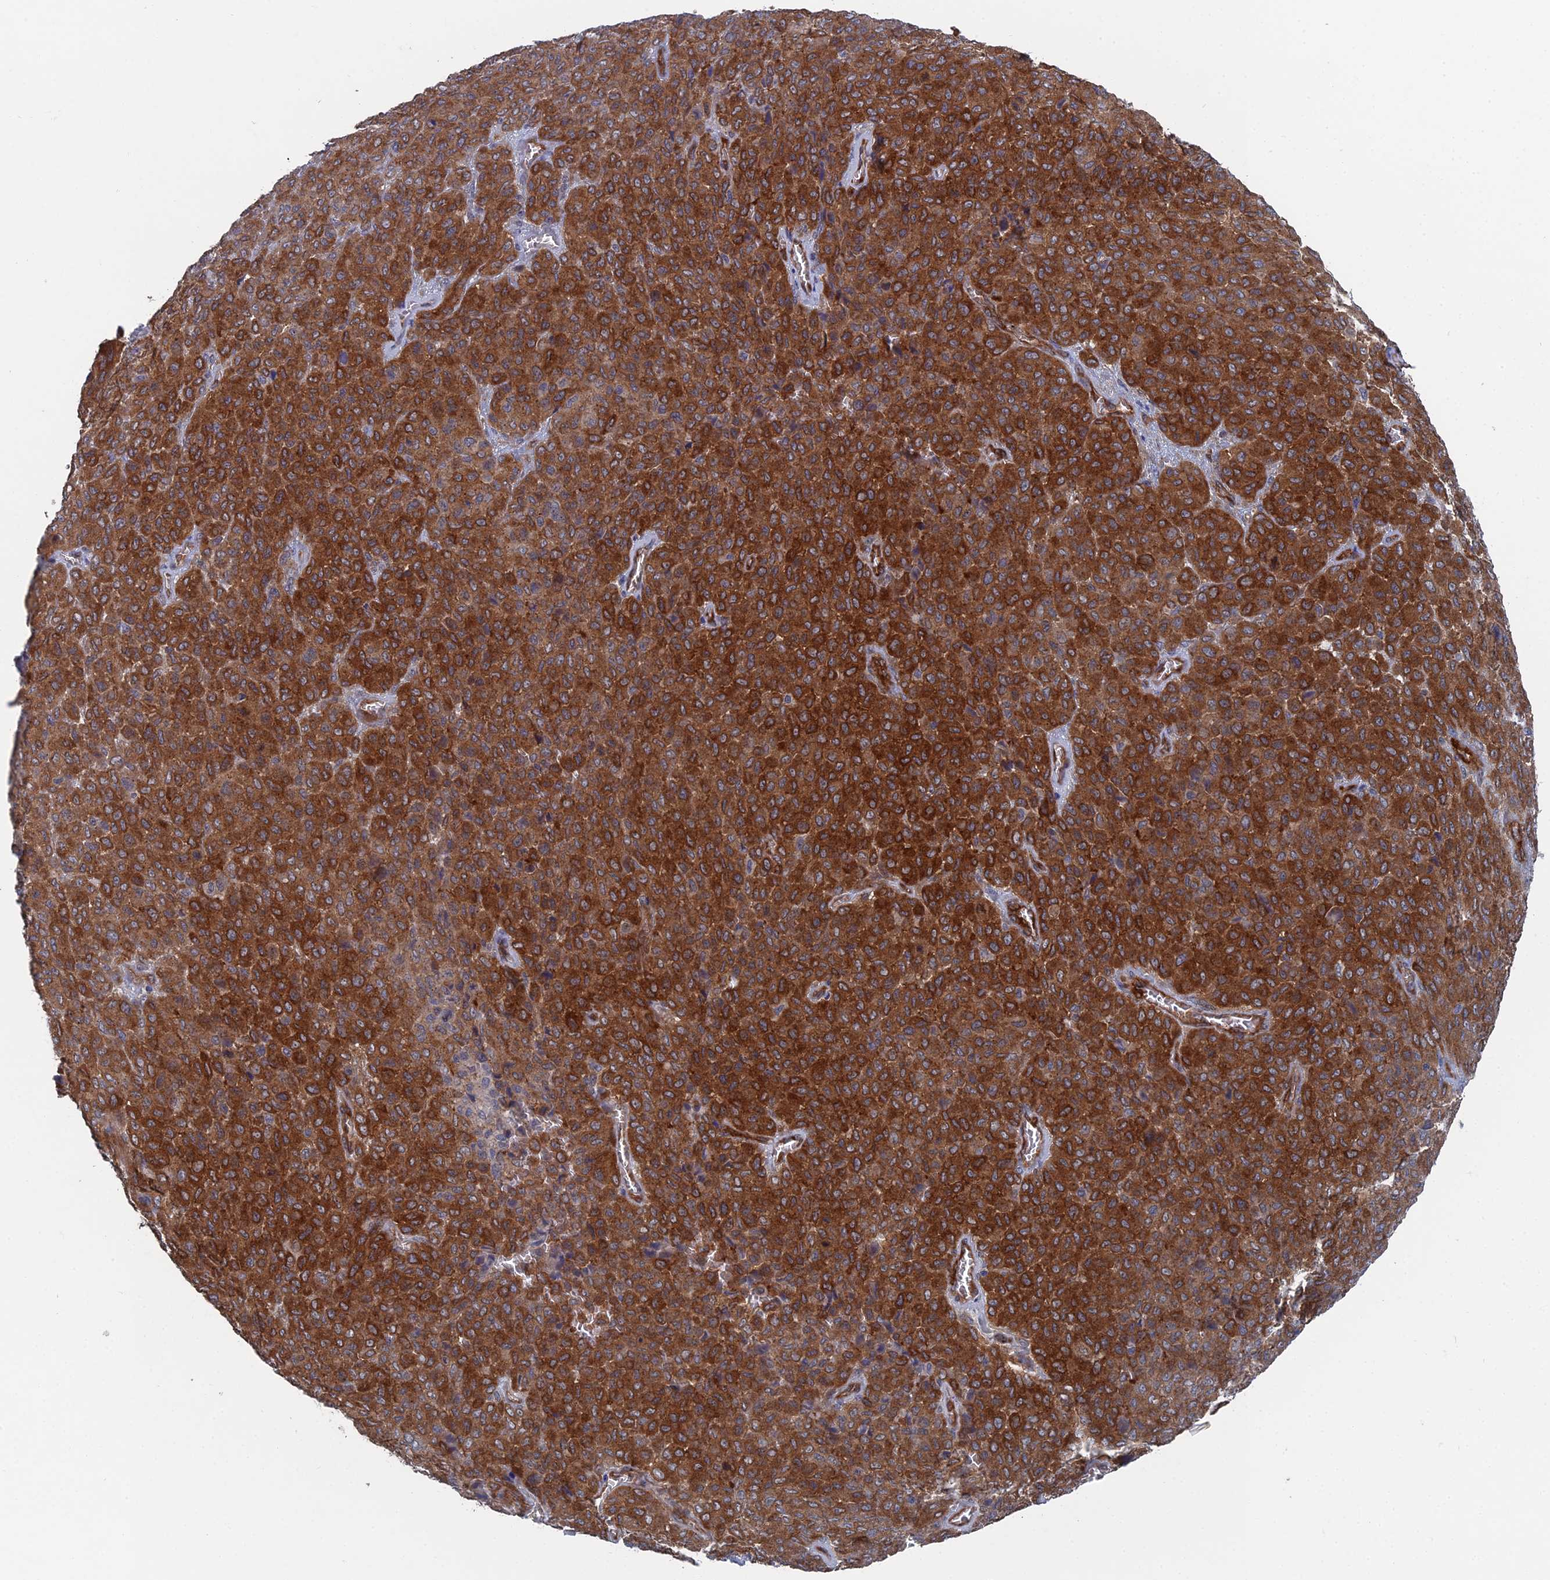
{"staining": {"intensity": "strong", "quantity": ">75%", "location": "cytoplasmic/membranous"}, "tissue": "melanoma", "cell_type": "Tumor cells", "image_type": "cancer", "snomed": [{"axis": "morphology", "description": "Malignant melanoma, Metastatic site"}, {"axis": "topography", "description": "Skin"}], "caption": "Malignant melanoma (metastatic site) stained for a protein (brown) reveals strong cytoplasmic/membranous positive expression in about >75% of tumor cells.", "gene": "ARAP3", "patient": {"sex": "female", "age": 81}}